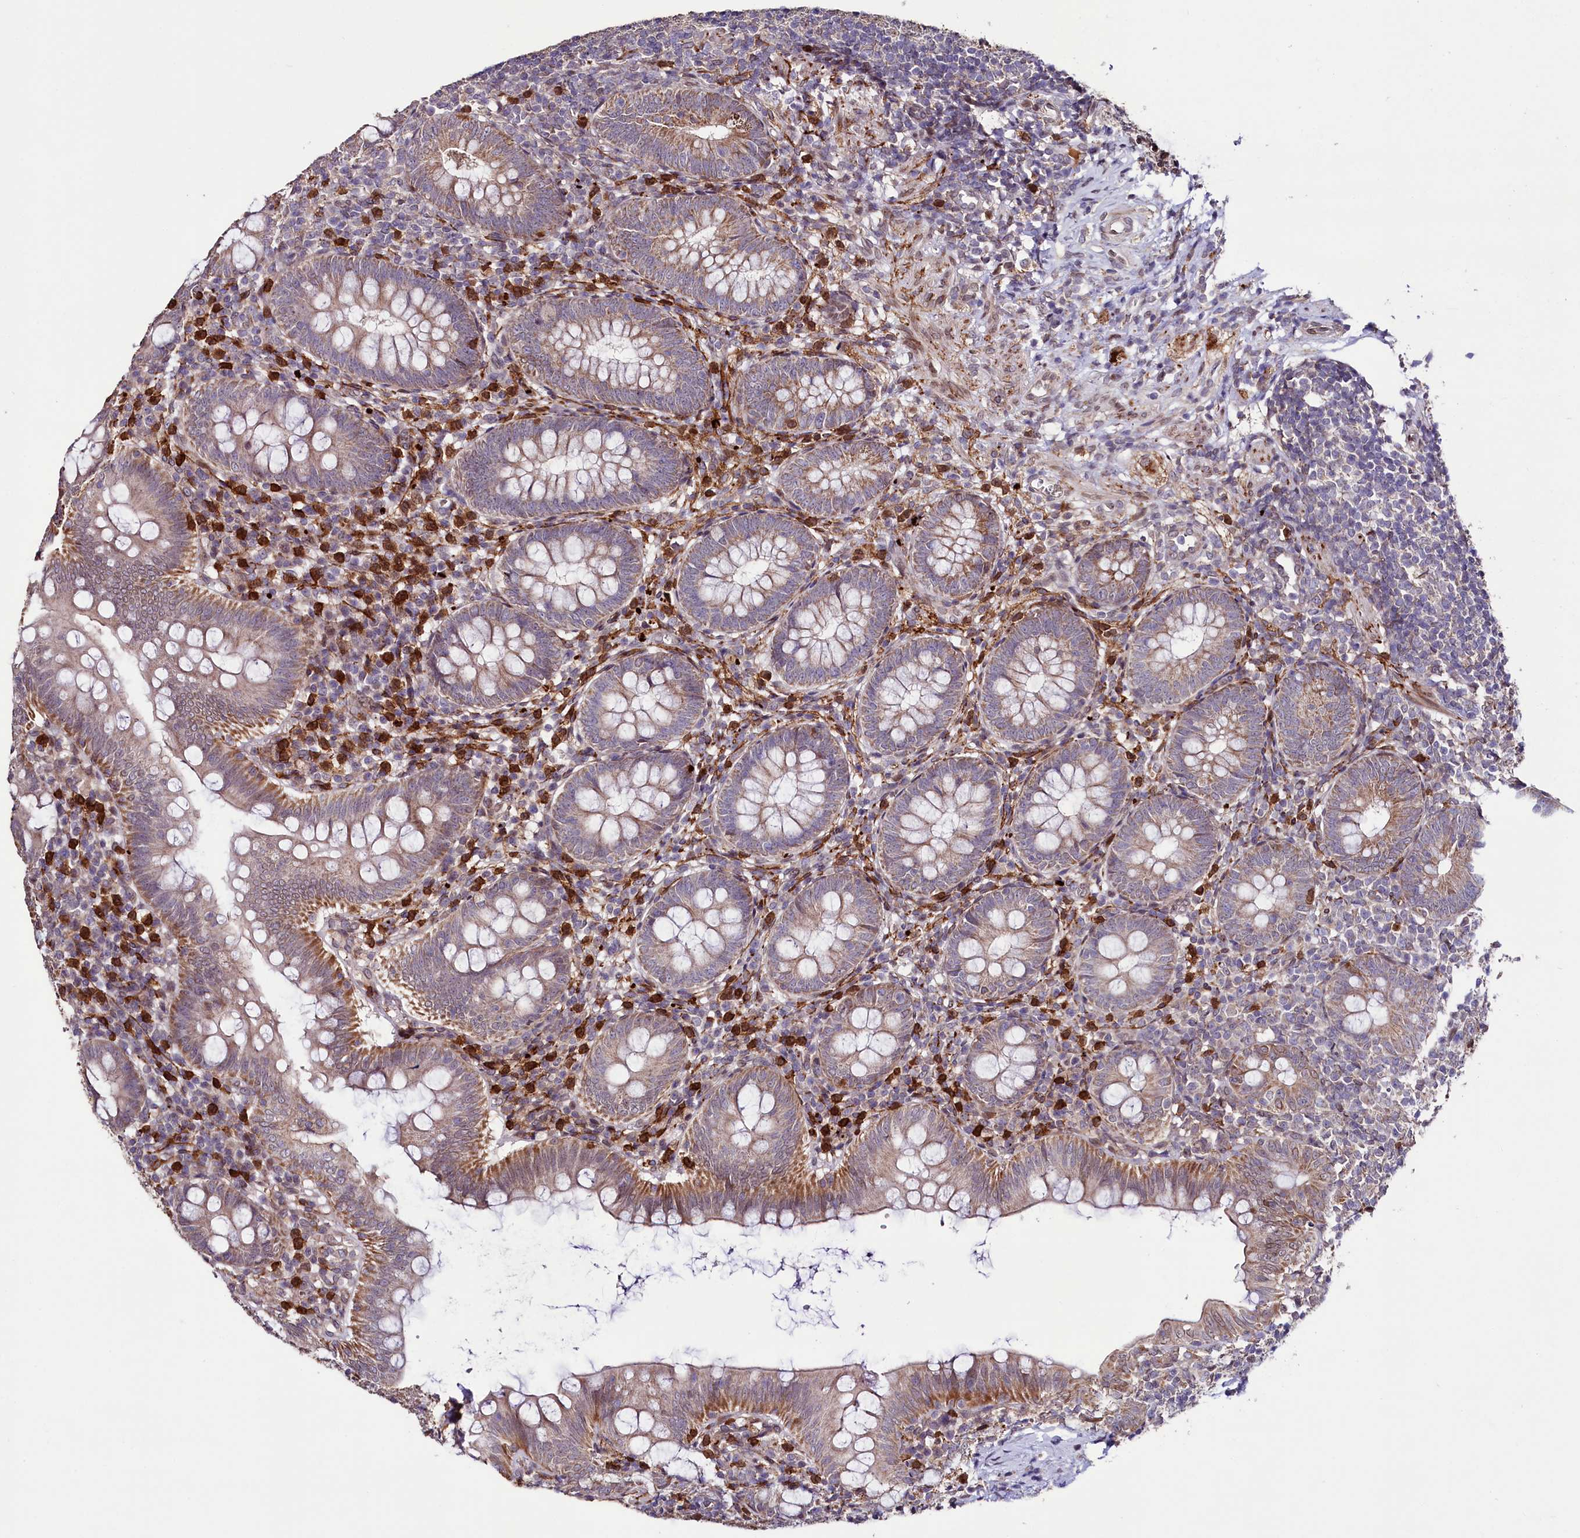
{"staining": {"intensity": "moderate", "quantity": ">75%", "location": "cytoplasmic/membranous,nuclear"}, "tissue": "appendix", "cell_type": "Glandular cells", "image_type": "normal", "snomed": [{"axis": "morphology", "description": "Normal tissue, NOS"}, {"axis": "topography", "description": "Appendix"}], "caption": "This image reveals immunohistochemistry (IHC) staining of benign human appendix, with medium moderate cytoplasmic/membranous,nuclear staining in about >75% of glandular cells.", "gene": "ZNF226", "patient": {"sex": "male", "age": 14}}